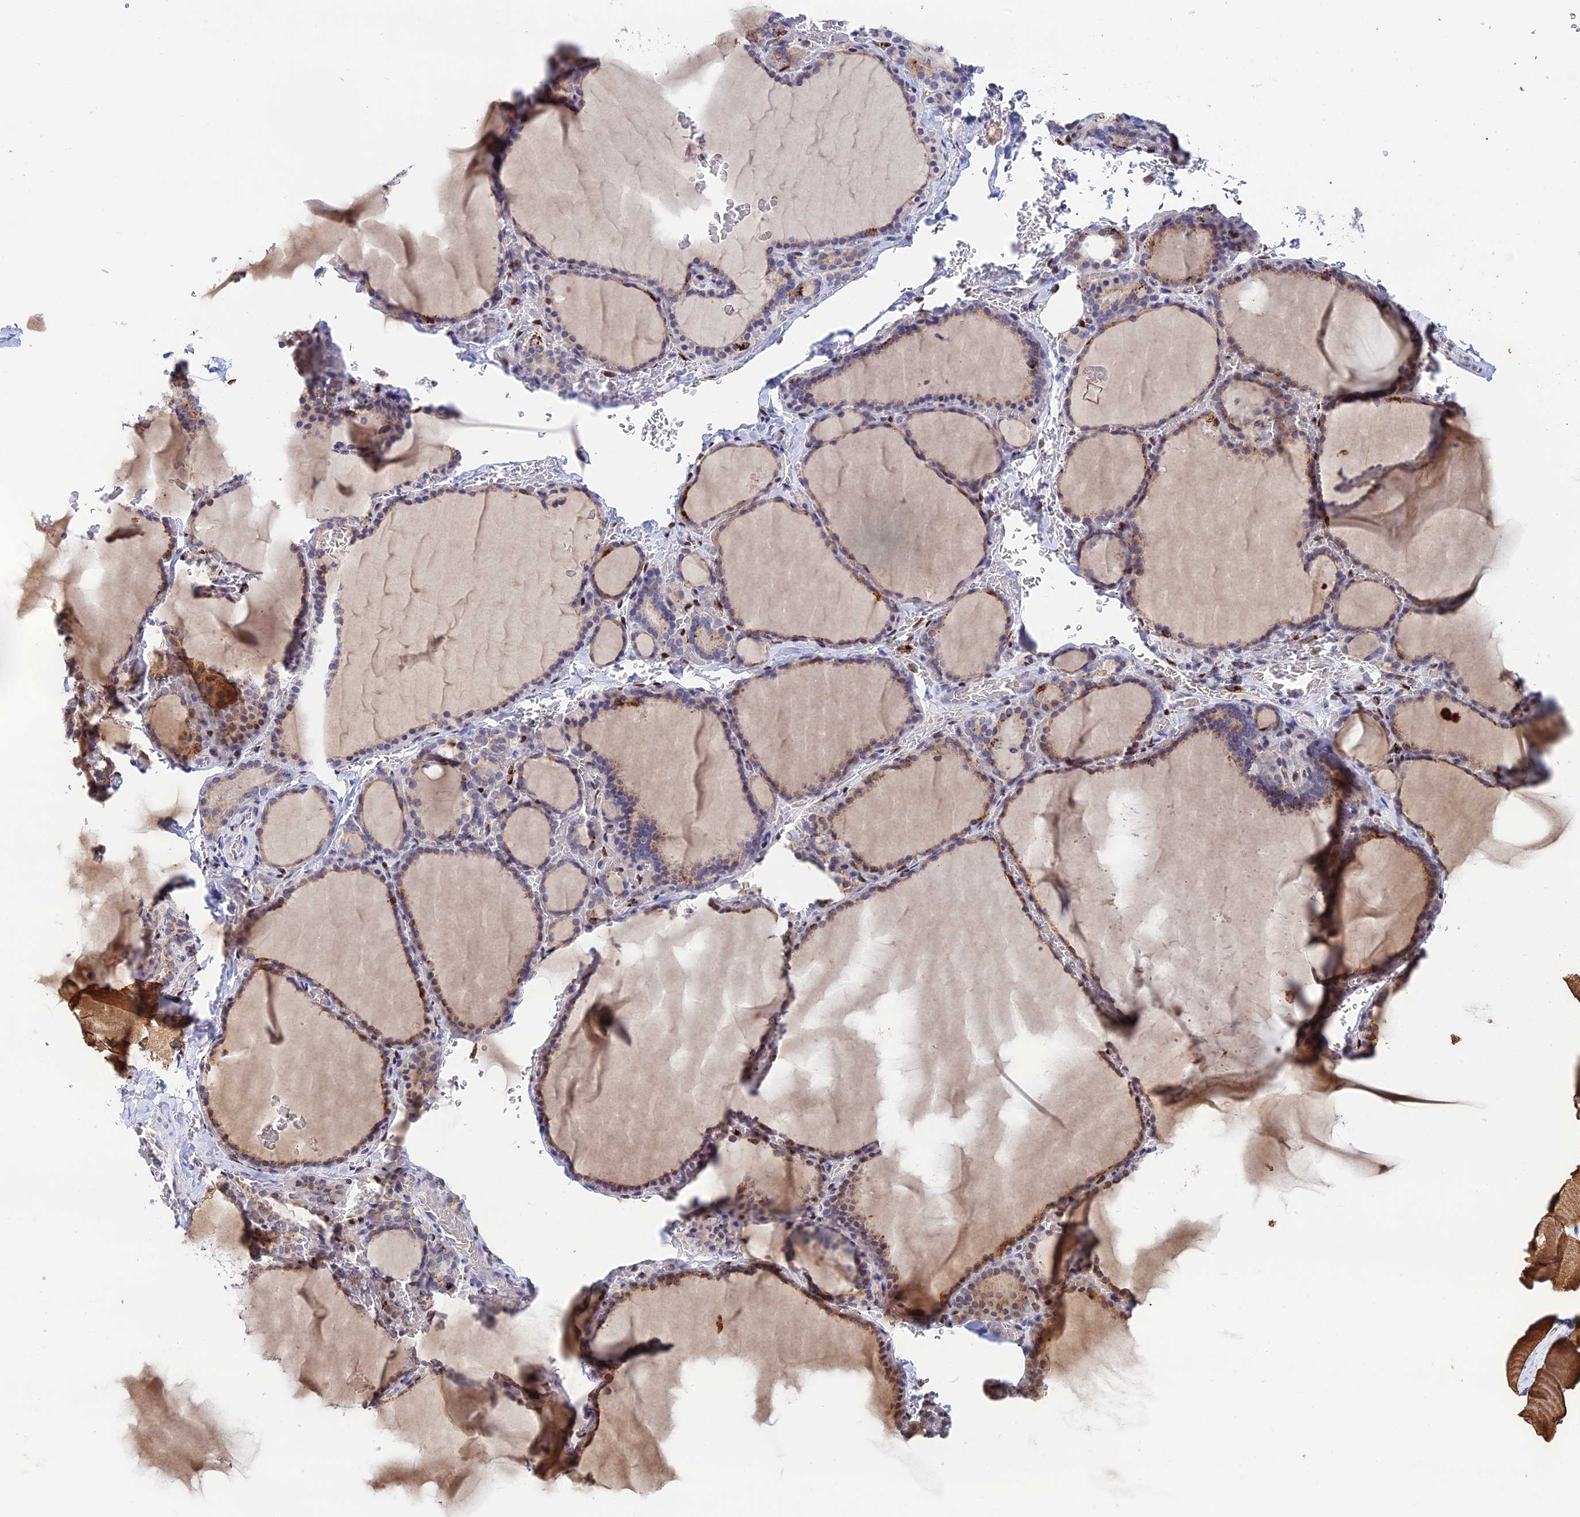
{"staining": {"intensity": "moderate", "quantity": "<25%", "location": "cytoplasmic/membranous"}, "tissue": "thyroid gland", "cell_type": "Glandular cells", "image_type": "normal", "snomed": [{"axis": "morphology", "description": "Normal tissue, NOS"}, {"axis": "topography", "description": "Thyroid gland"}], "caption": "Protein expression analysis of unremarkable human thyroid gland reveals moderate cytoplasmic/membranous positivity in about <25% of glandular cells.", "gene": "HIC1", "patient": {"sex": "female", "age": 39}}